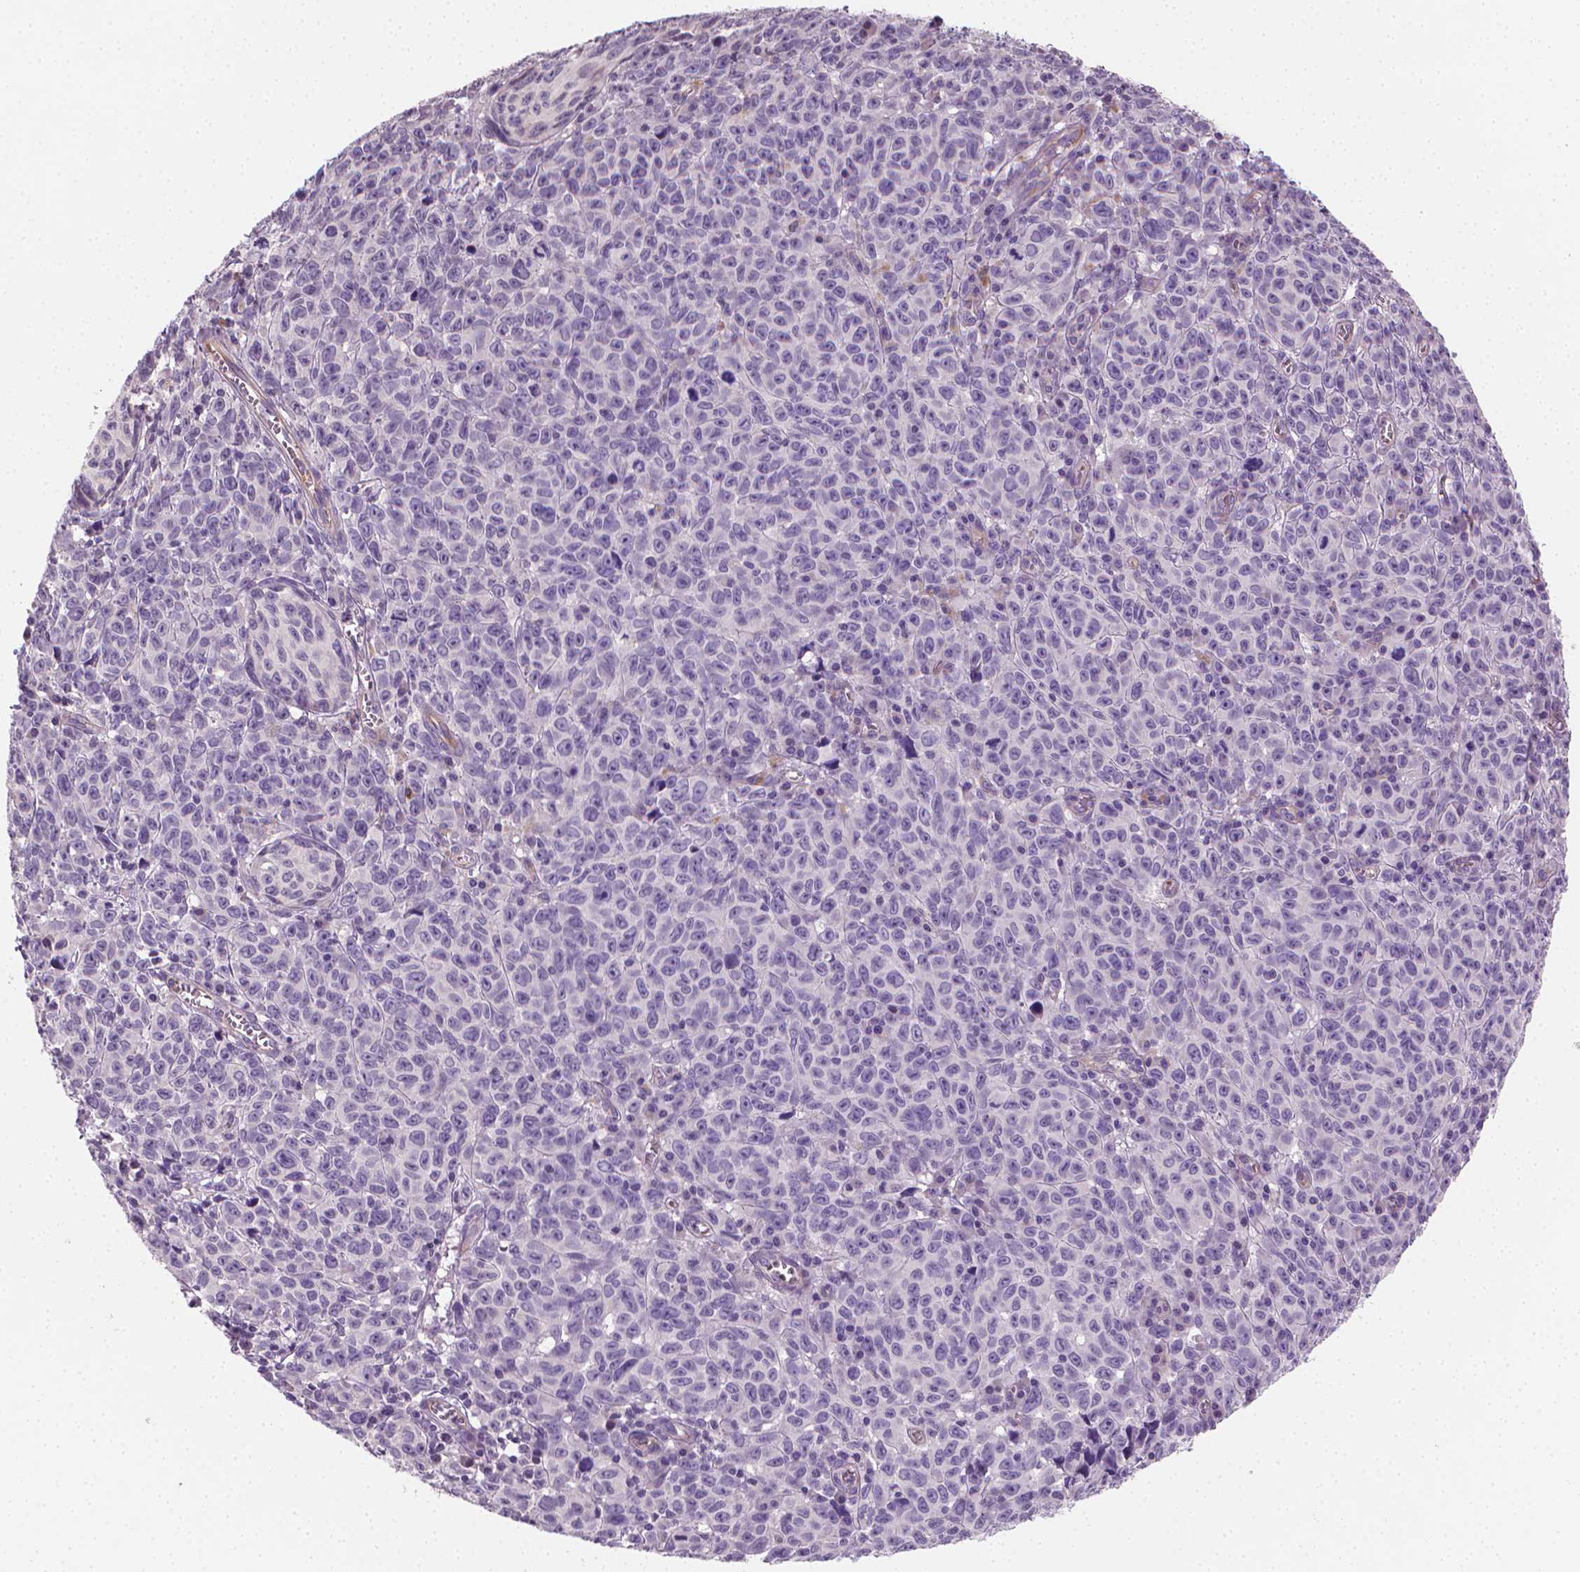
{"staining": {"intensity": "negative", "quantity": "none", "location": "none"}, "tissue": "melanoma", "cell_type": "Tumor cells", "image_type": "cancer", "snomed": [{"axis": "morphology", "description": "Malignant melanoma, NOS"}, {"axis": "topography", "description": "Vulva, labia, clitoris and Bartholin´s gland, NO"}], "caption": "Tumor cells are negative for protein expression in human malignant melanoma. (DAB immunohistochemistry visualized using brightfield microscopy, high magnification).", "gene": "CLXN", "patient": {"sex": "female", "age": 75}}